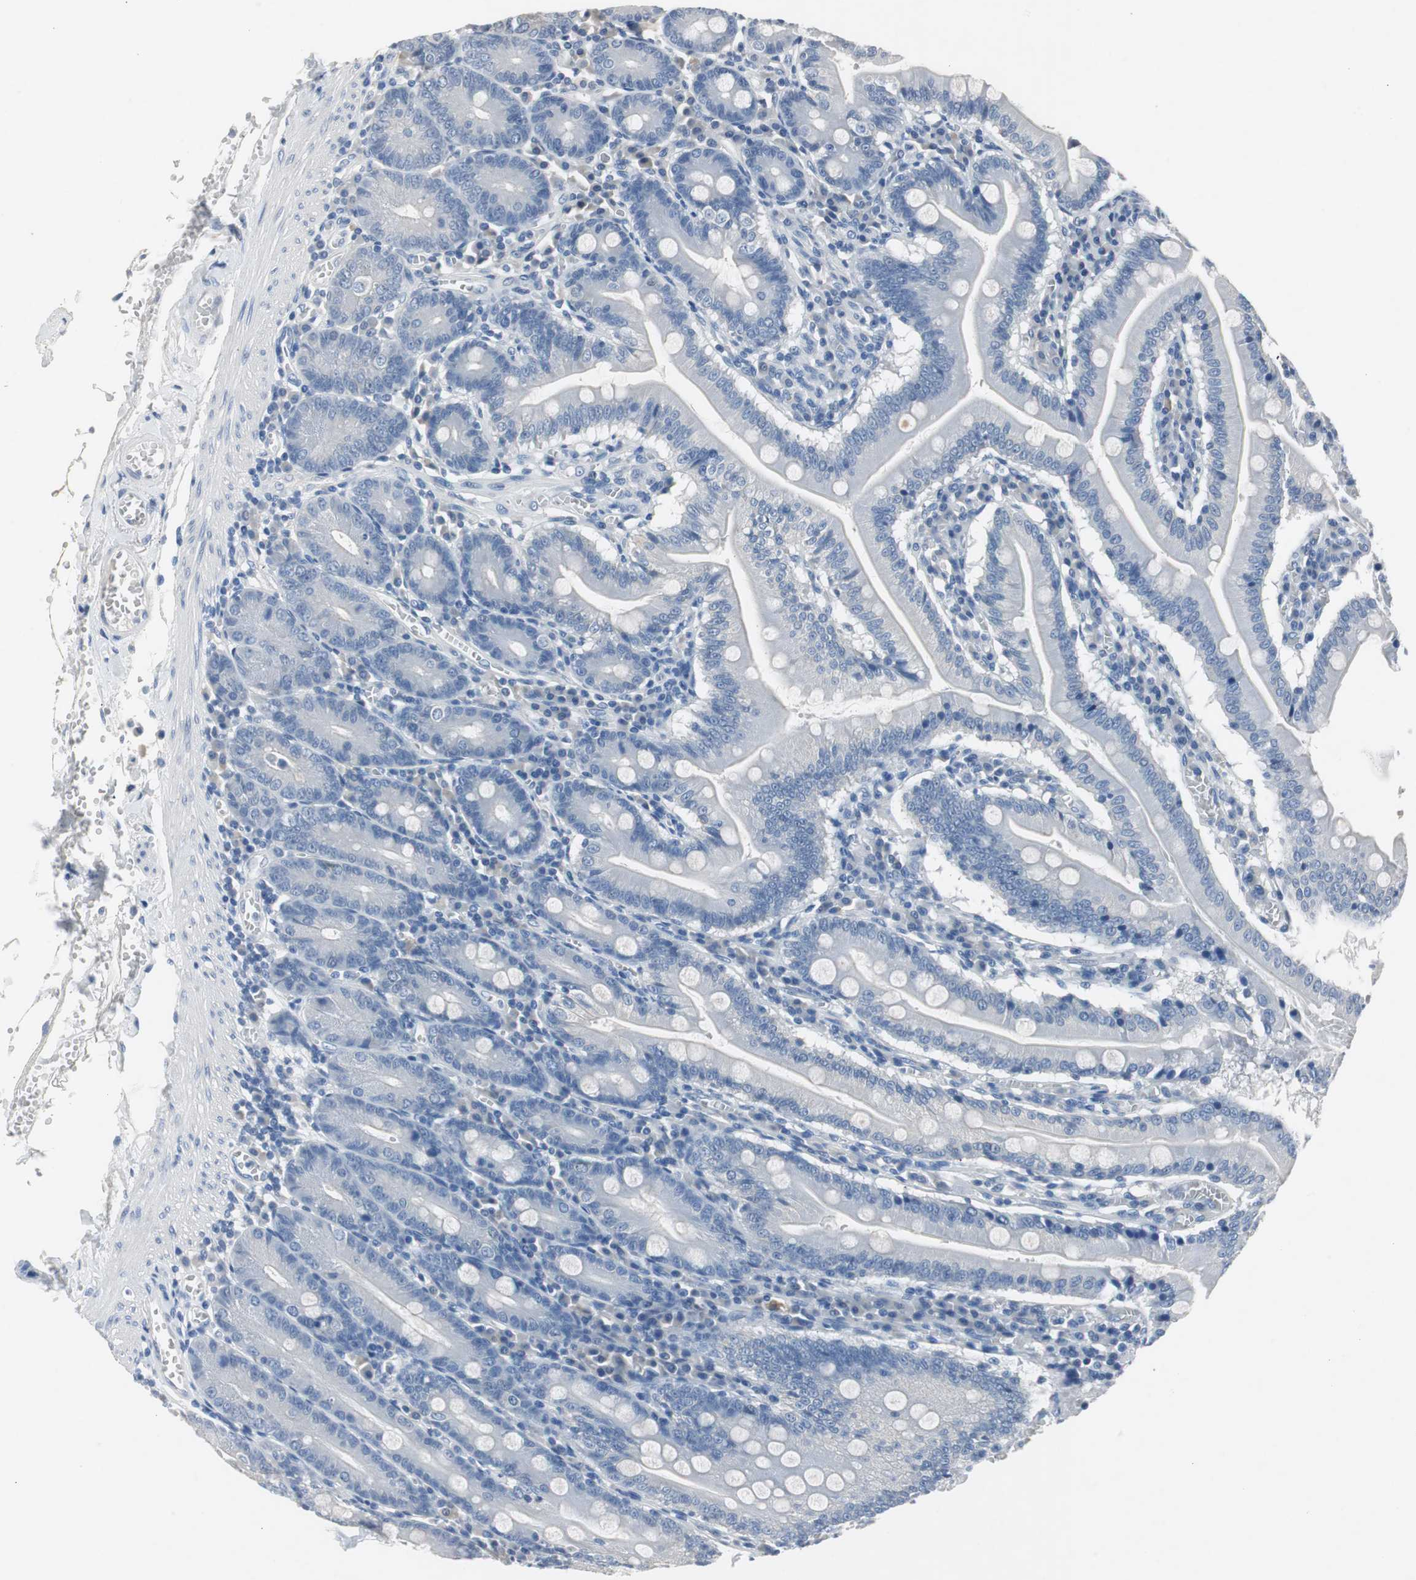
{"staining": {"intensity": "negative", "quantity": "none", "location": "none"}, "tissue": "small intestine", "cell_type": "Glandular cells", "image_type": "normal", "snomed": [{"axis": "morphology", "description": "Normal tissue, NOS"}, {"axis": "topography", "description": "Small intestine"}], "caption": "Immunohistochemistry photomicrograph of unremarkable human small intestine stained for a protein (brown), which shows no positivity in glandular cells. (DAB immunohistochemistry (IHC), high magnification).", "gene": "LRP2", "patient": {"sex": "male", "age": 71}}